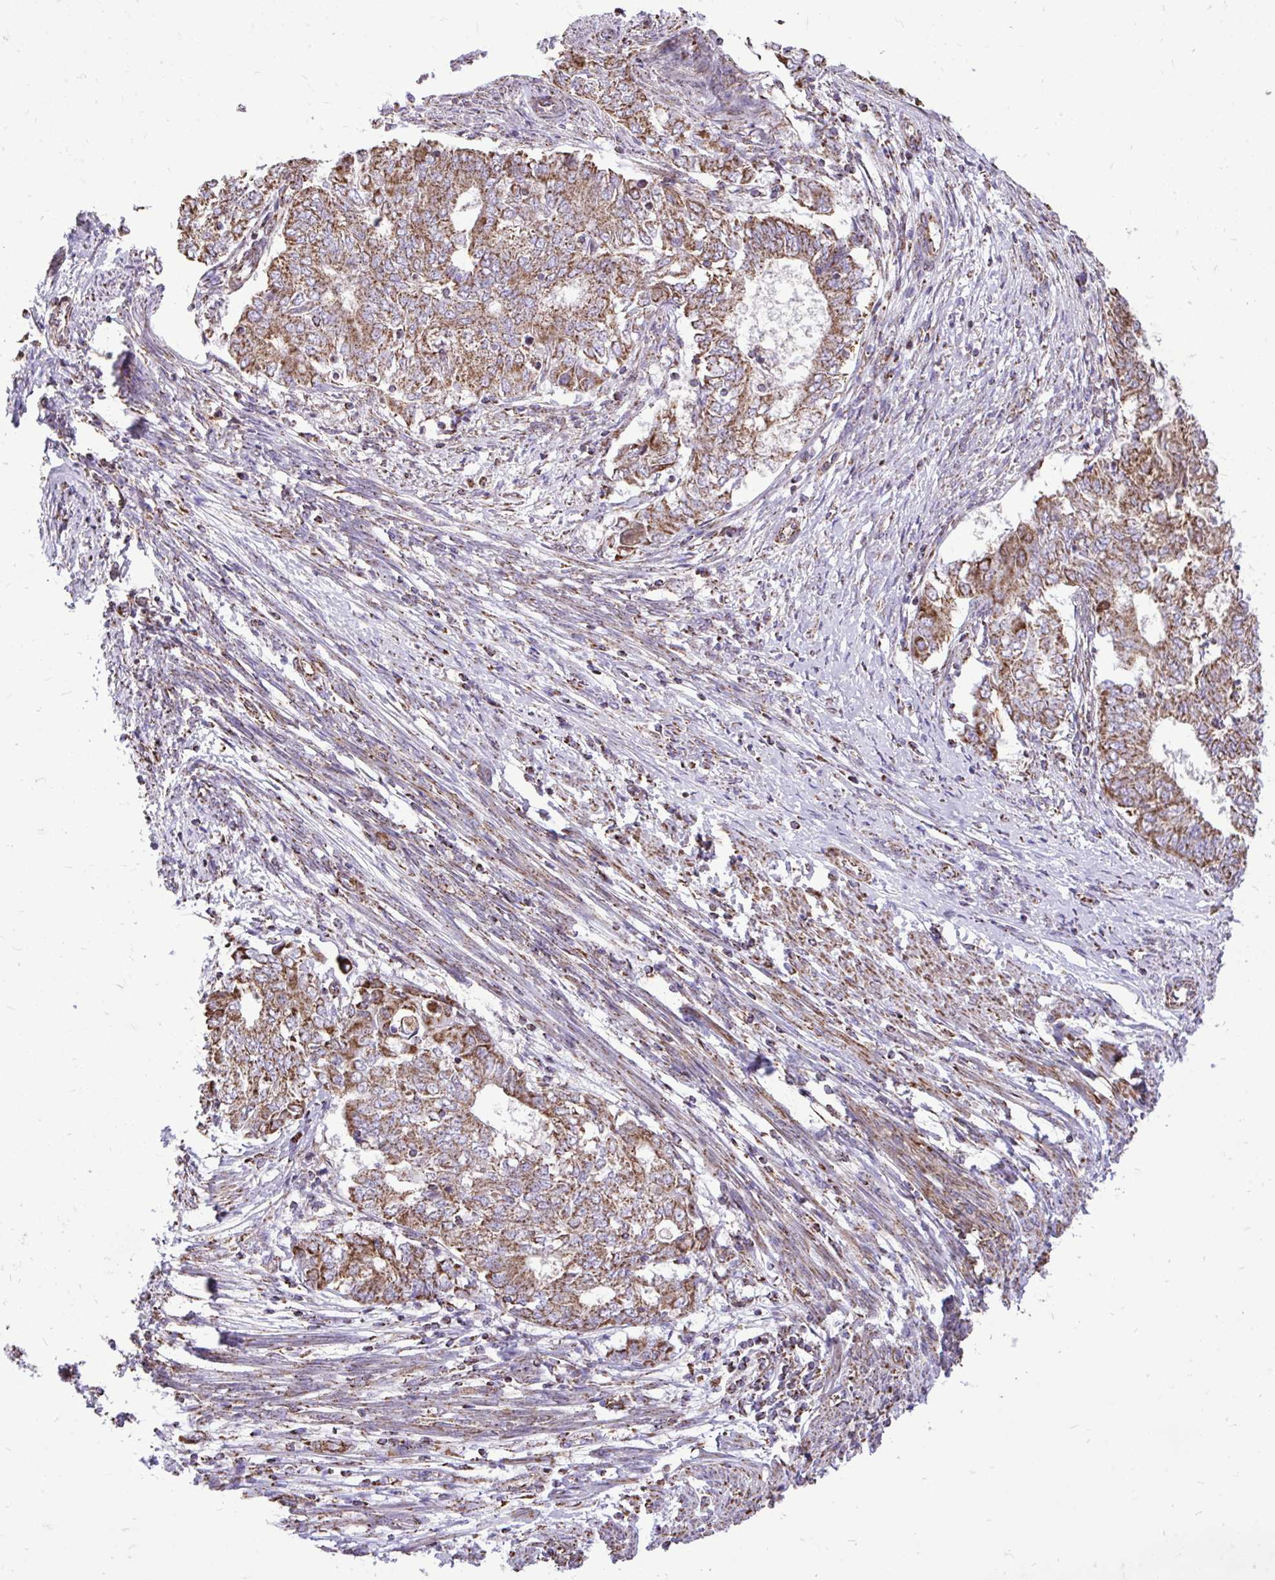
{"staining": {"intensity": "moderate", "quantity": ">75%", "location": "cytoplasmic/membranous"}, "tissue": "endometrial cancer", "cell_type": "Tumor cells", "image_type": "cancer", "snomed": [{"axis": "morphology", "description": "Adenocarcinoma, NOS"}, {"axis": "topography", "description": "Endometrium"}], "caption": "Immunohistochemistry of endometrial cancer reveals medium levels of moderate cytoplasmic/membranous positivity in about >75% of tumor cells. The staining was performed using DAB, with brown indicating positive protein expression. Nuclei are stained blue with hematoxylin.", "gene": "UBE2C", "patient": {"sex": "female", "age": 62}}